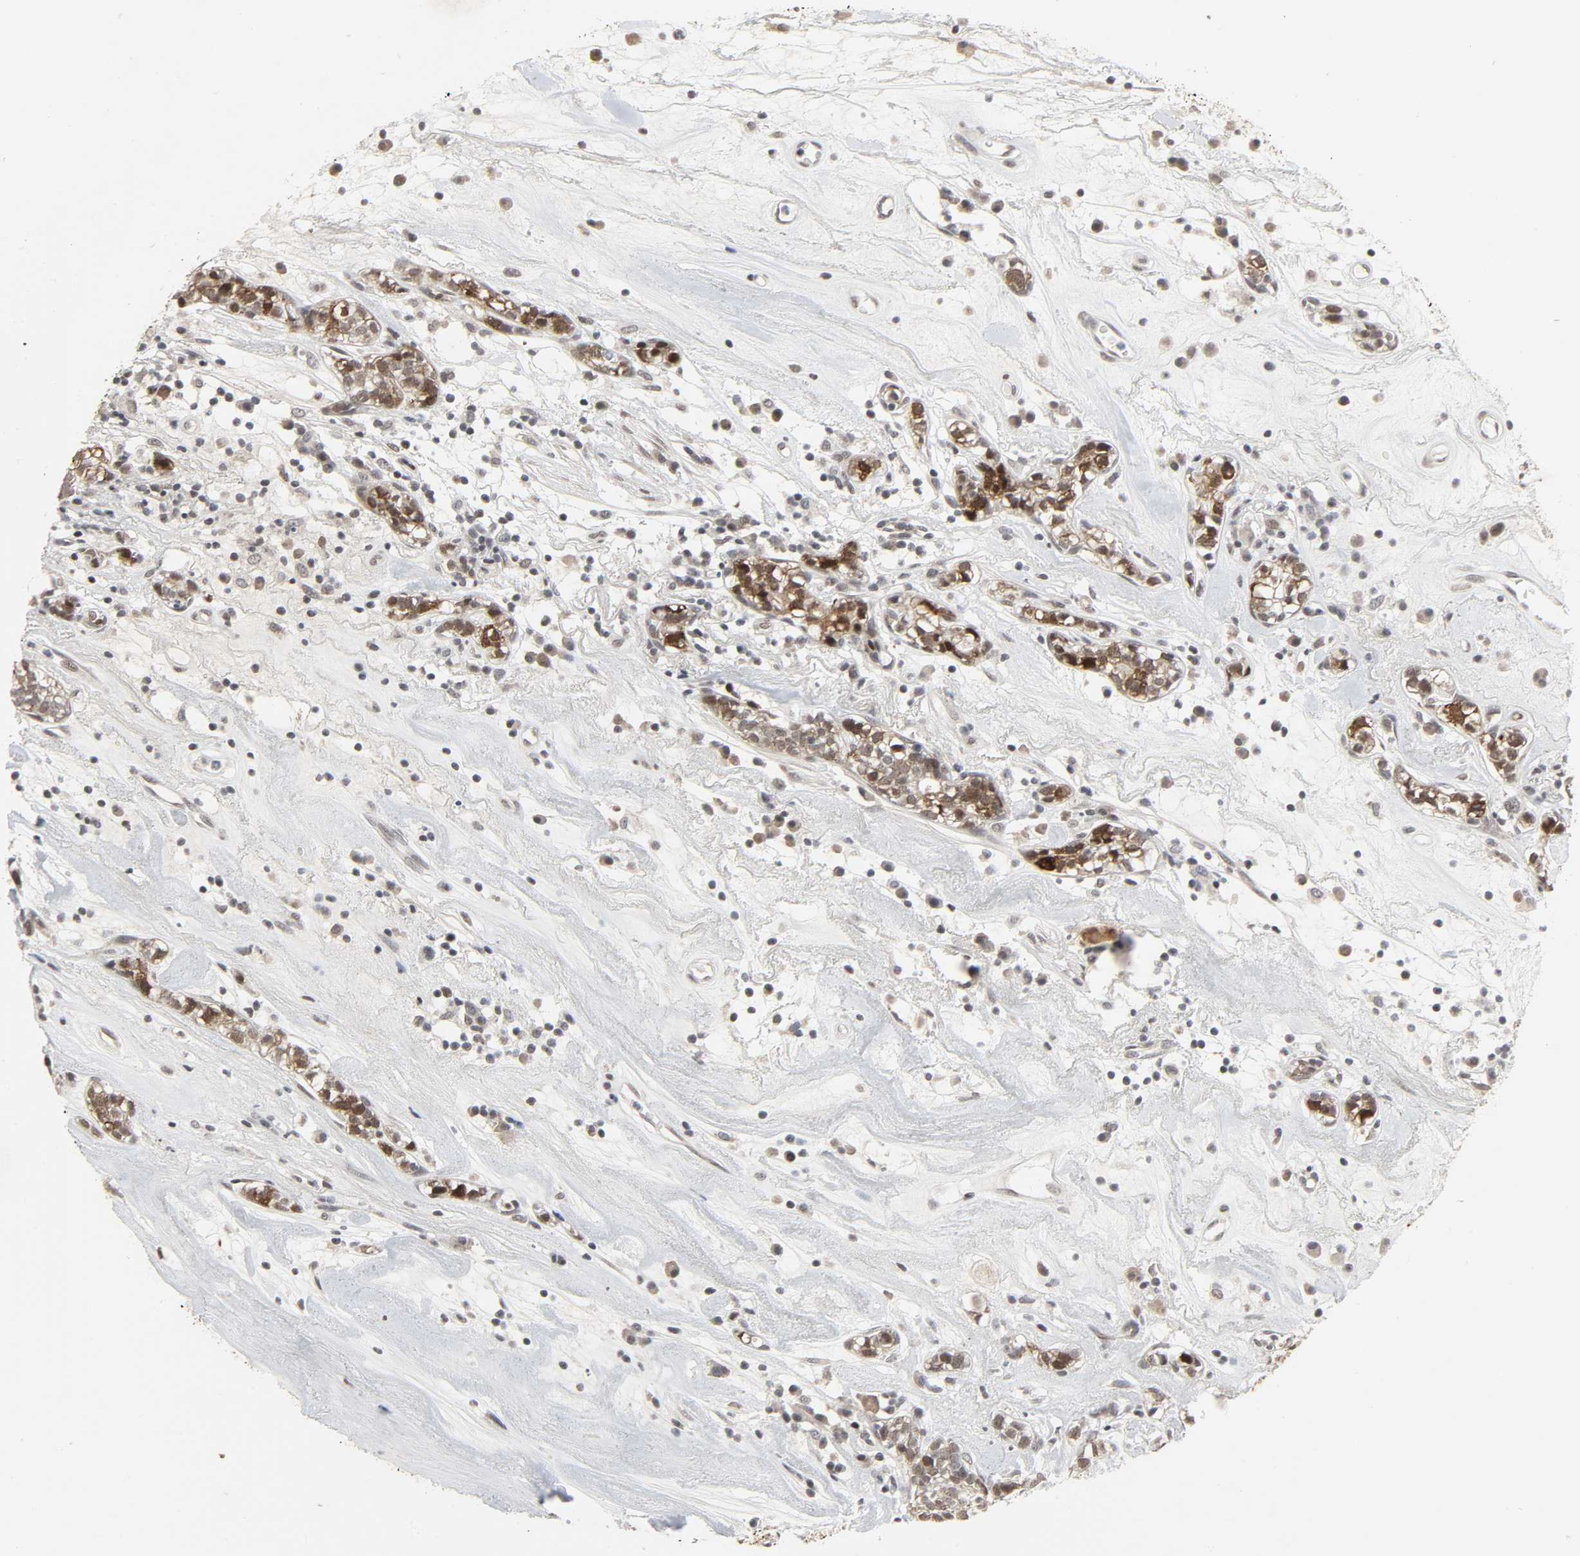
{"staining": {"intensity": "moderate", "quantity": ">75%", "location": "cytoplasmic/membranous,nuclear"}, "tissue": "head and neck cancer", "cell_type": "Tumor cells", "image_type": "cancer", "snomed": [{"axis": "morphology", "description": "Adenocarcinoma, NOS"}, {"axis": "topography", "description": "Salivary gland"}, {"axis": "topography", "description": "Head-Neck"}], "caption": "Immunohistochemical staining of adenocarcinoma (head and neck) demonstrates medium levels of moderate cytoplasmic/membranous and nuclear staining in approximately >75% of tumor cells.", "gene": "MUC1", "patient": {"sex": "female", "age": 65}}